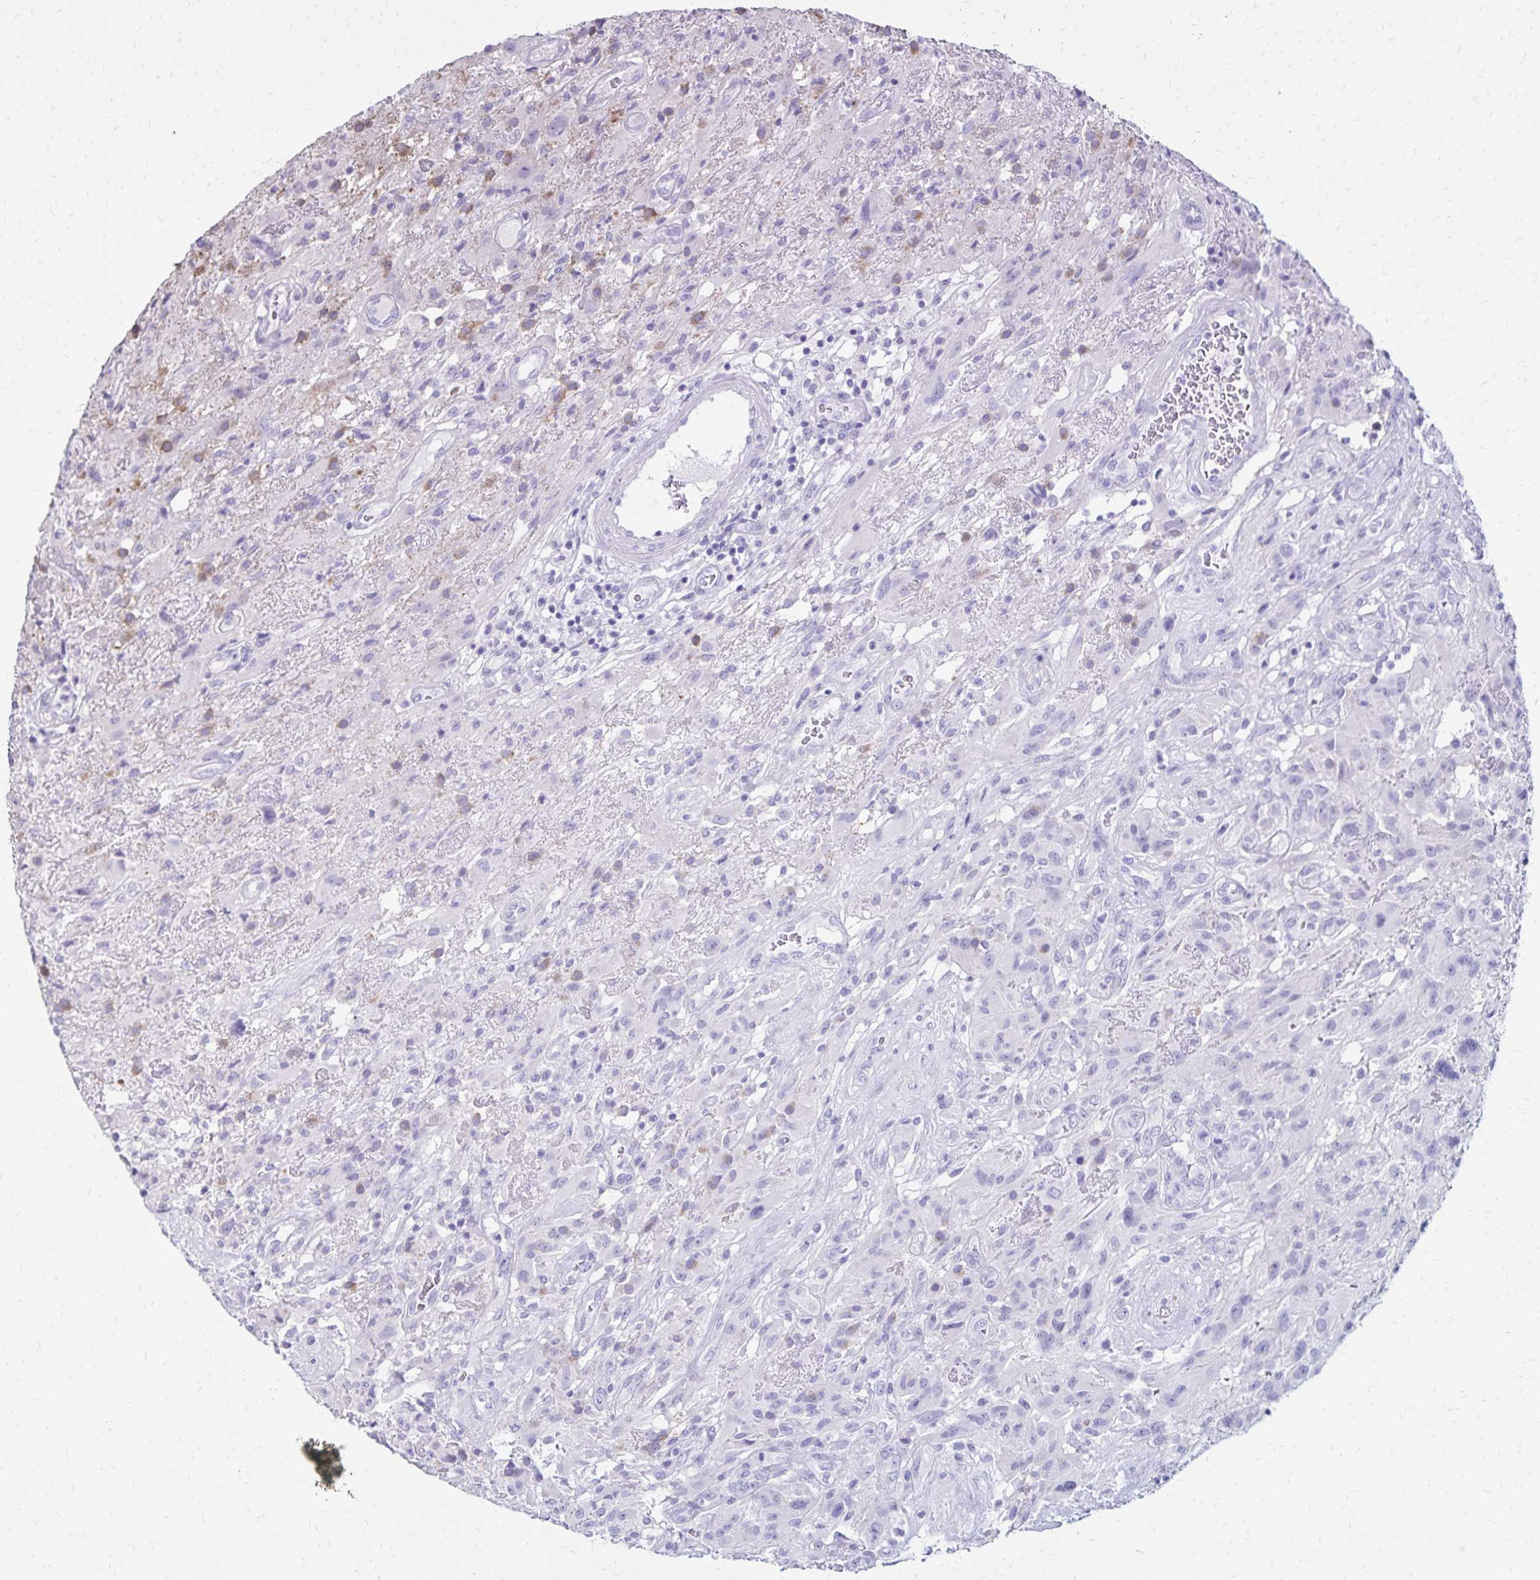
{"staining": {"intensity": "negative", "quantity": "none", "location": "none"}, "tissue": "glioma", "cell_type": "Tumor cells", "image_type": "cancer", "snomed": [{"axis": "morphology", "description": "Glioma, malignant, High grade"}, {"axis": "topography", "description": "Brain"}], "caption": "Human malignant high-grade glioma stained for a protein using immunohistochemistry (IHC) reveals no positivity in tumor cells.", "gene": "SH3GL3", "patient": {"sex": "male", "age": 46}}